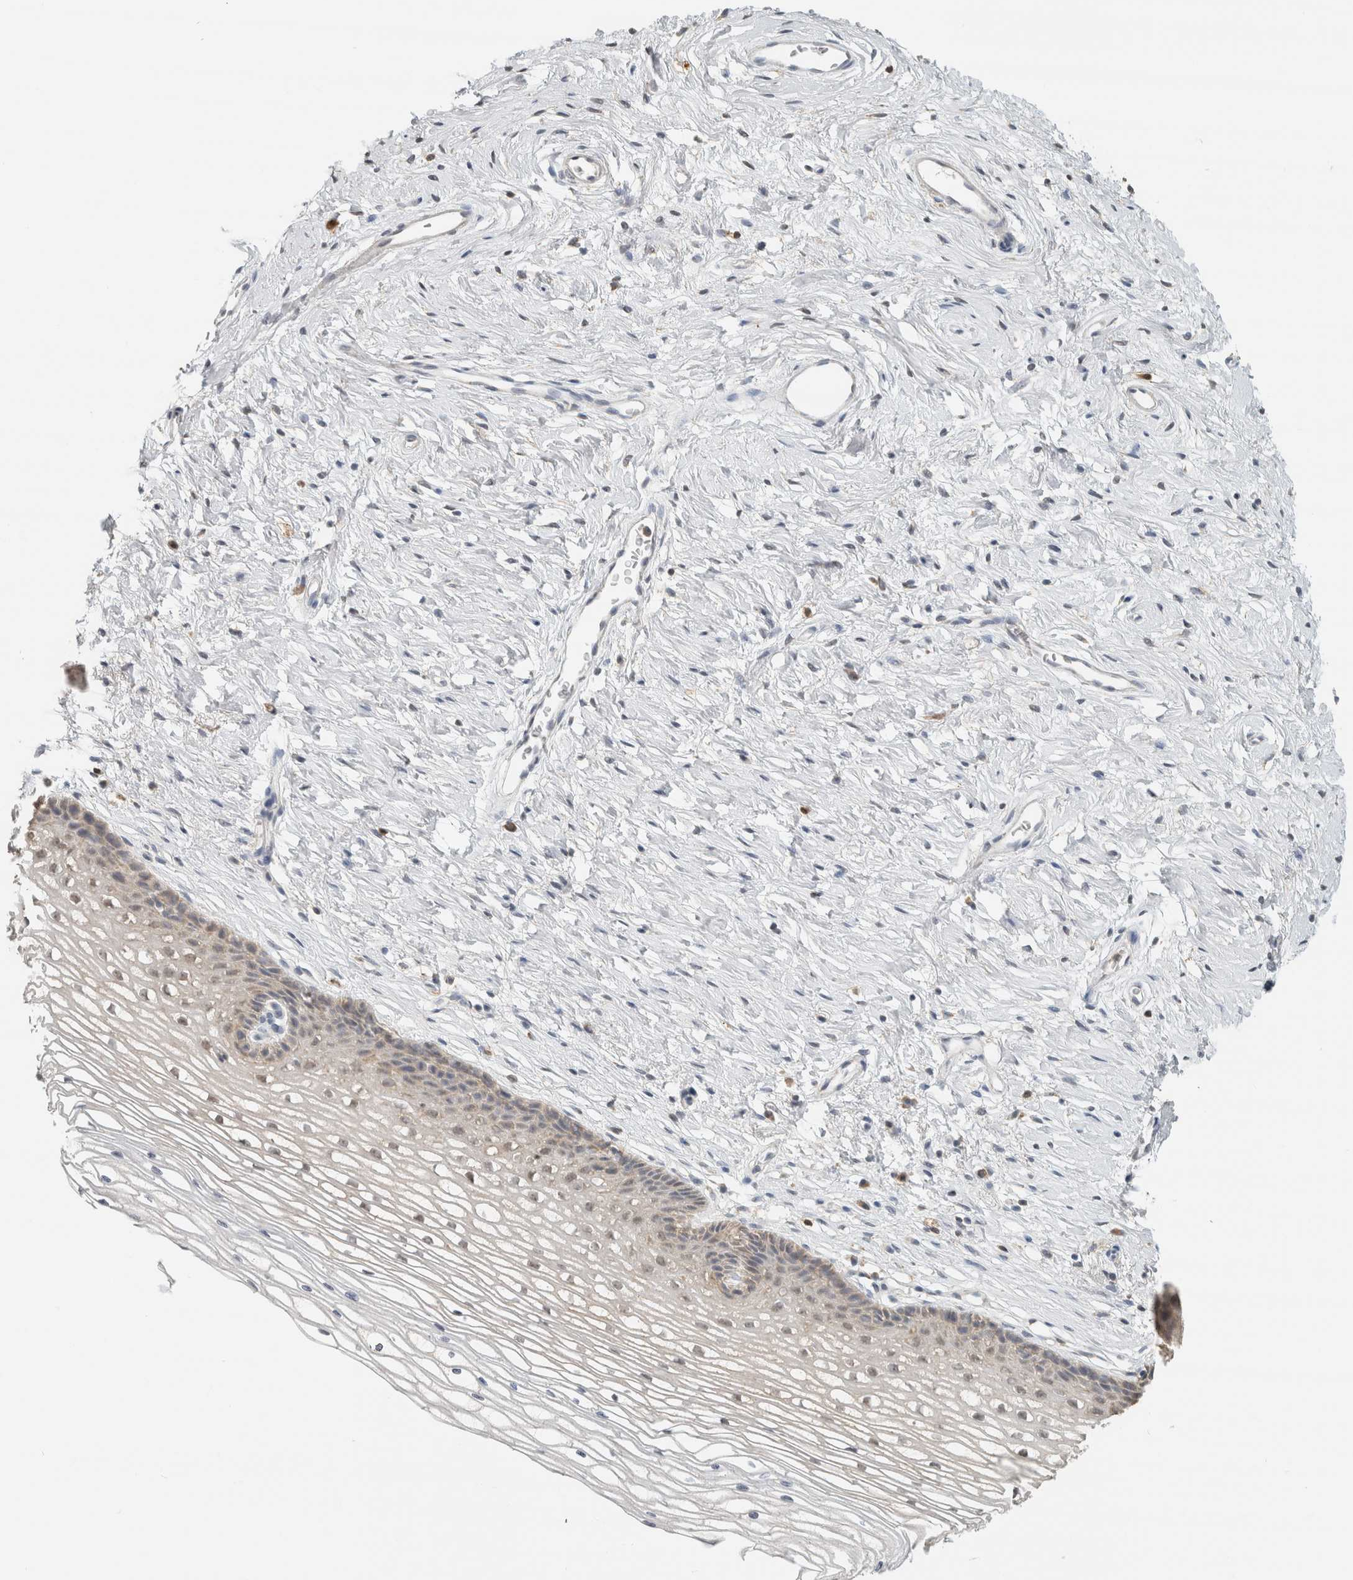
{"staining": {"intensity": "weak", "quantity": "25%-75%", "location": "cytoplasmic/membranous"}, "tissue": "cervix", "cell_type": "Glandular cells", "image_type": "normal", "snomed": [{"axis": "morphology", "description": "Normal tissue, NOS"}, {"axis": "topography", "description": "Cervix"}], "caption": "Immunohistochemical staining of unremarkable cervix exhibits weak cytoplasmic/membranous protein expression in approximately 25%-75% of glandular cells.", "gene": "CAPG", "patient": {"sex": "female", "age": 77}}